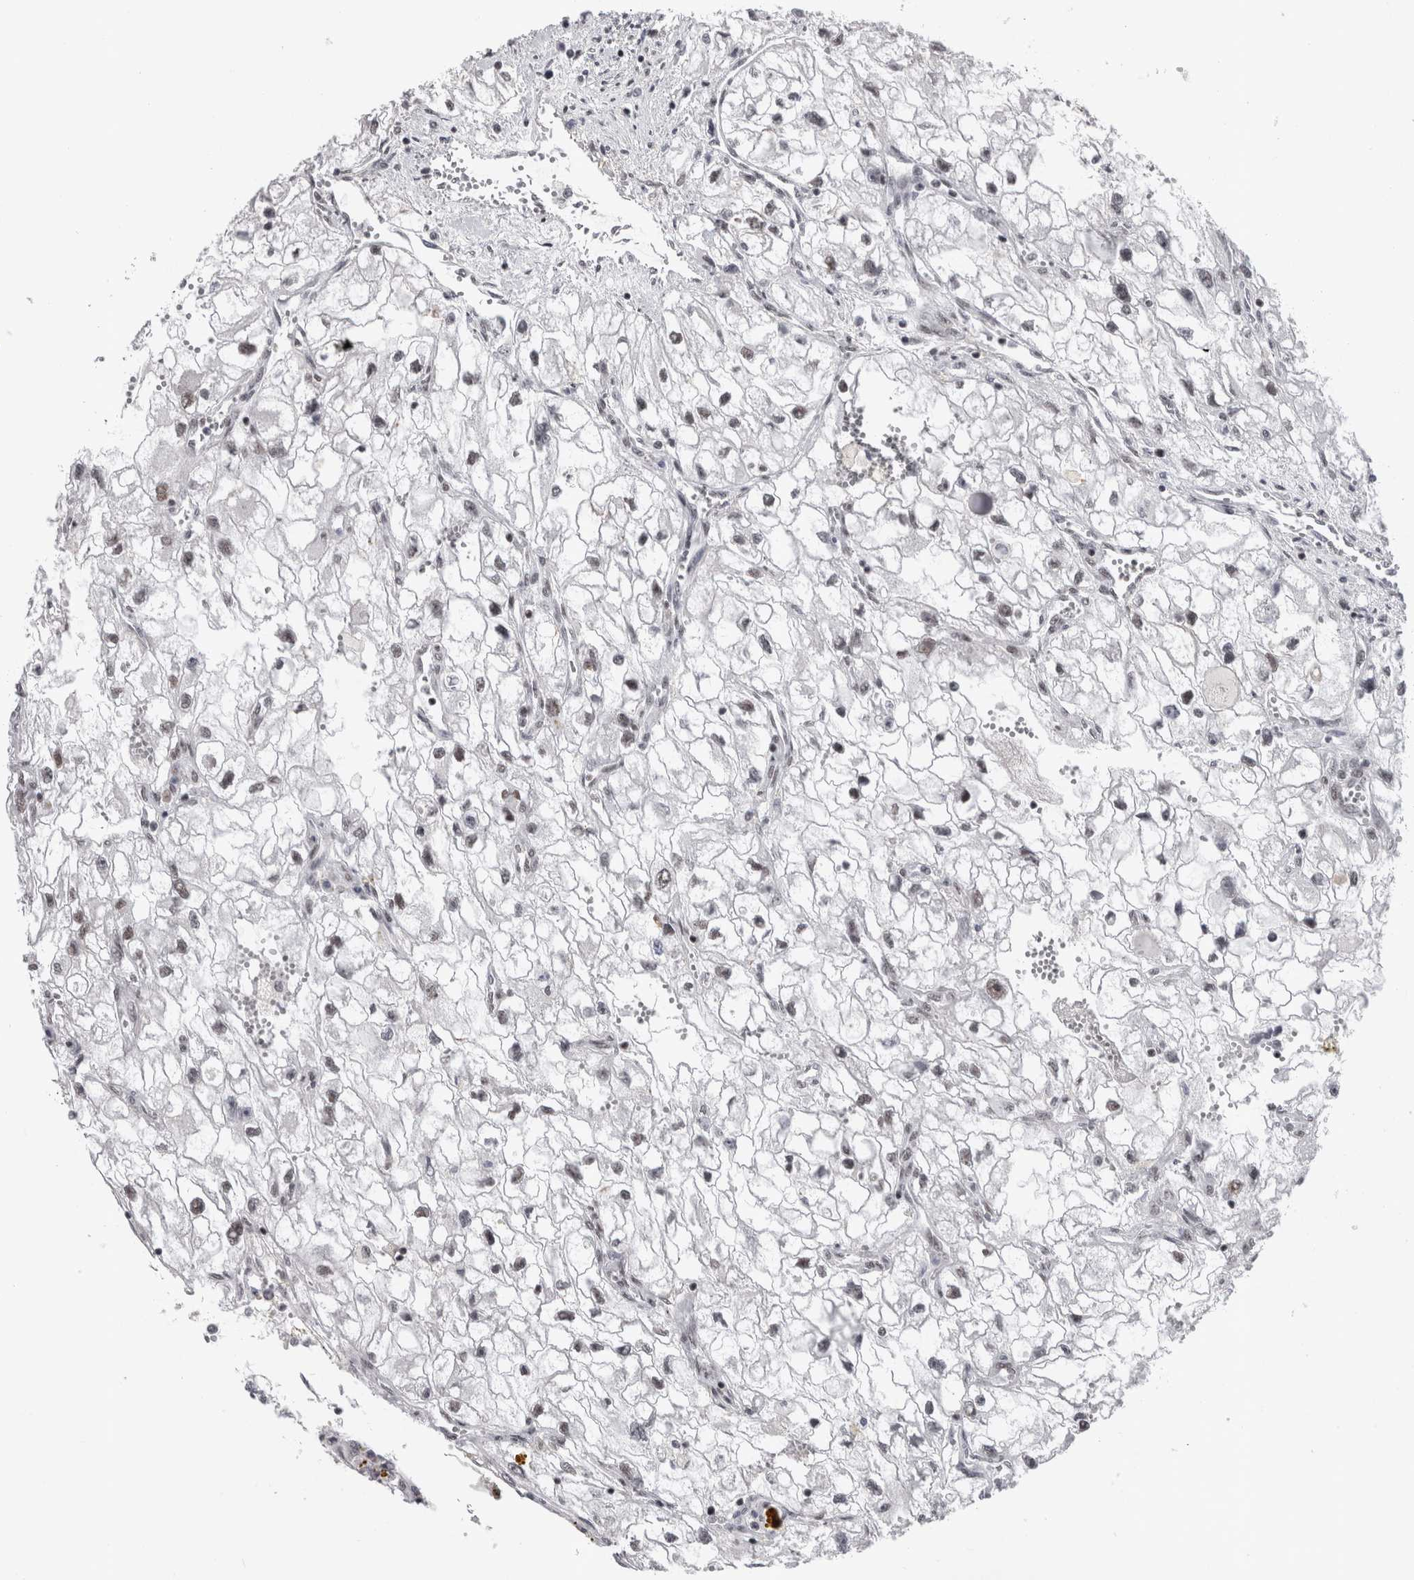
{"staining": {"intensity": "weak", "quantity": "<25%", "location": "nuclear"}, "tissue": "renal cancer", "cell_type": "Tumor cells", "image_type": "cancer", "snomed": [{"axis": "morphology", "description": "Adenocarcinoma, NOS"}, {"axis": "topography", "description": "Kidney"}], "caption": "An immunohistochemistry (IHC) micrograph of renal adenocarcinoma is shown. There is no staining in tumor cells of renal adenocarcinoma.", "gene": "ARID4B", "patient": {"sex": "female", "age": 70}}